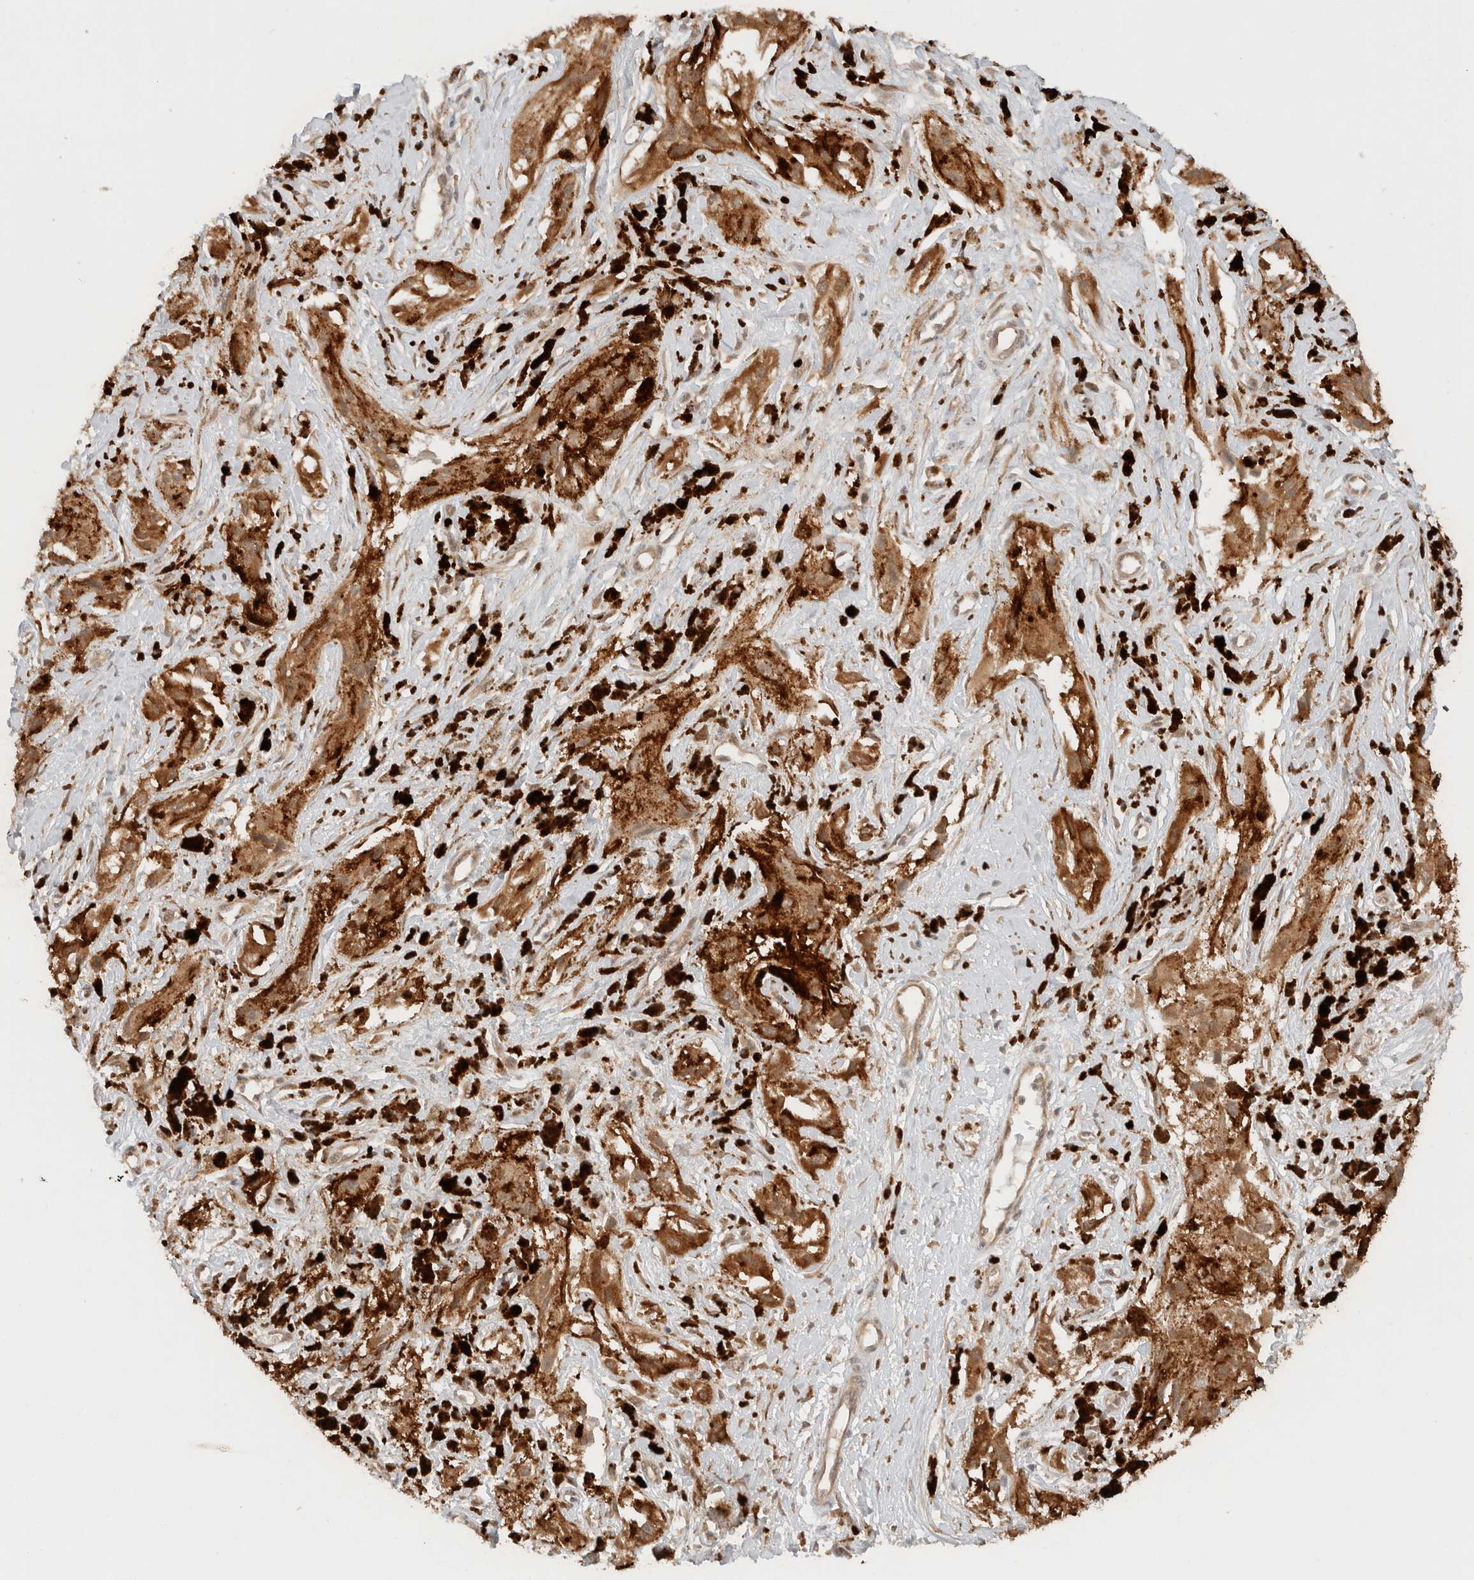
{"staining": {"intensity": "moderate", "quantity": ">75%", "location": "cytoplasmic/membranous"}, "tissue": "melanoma", "cell_type": "Tumor cells", "image_type": "cancer", "snomed": [{"axis": "morphology", "description": "Malignant melanoma, NOS"}, {"axis": "topography", "description": "Skin"}], "caption": "Brown immunohistochemical staining in malignant melanoma demonstrates moderate cytoplasmic/membranous staining in about >75% of tumor cells.", "gene": "ARFGEF2", "patient": {"sex": "male", "age": 88}}